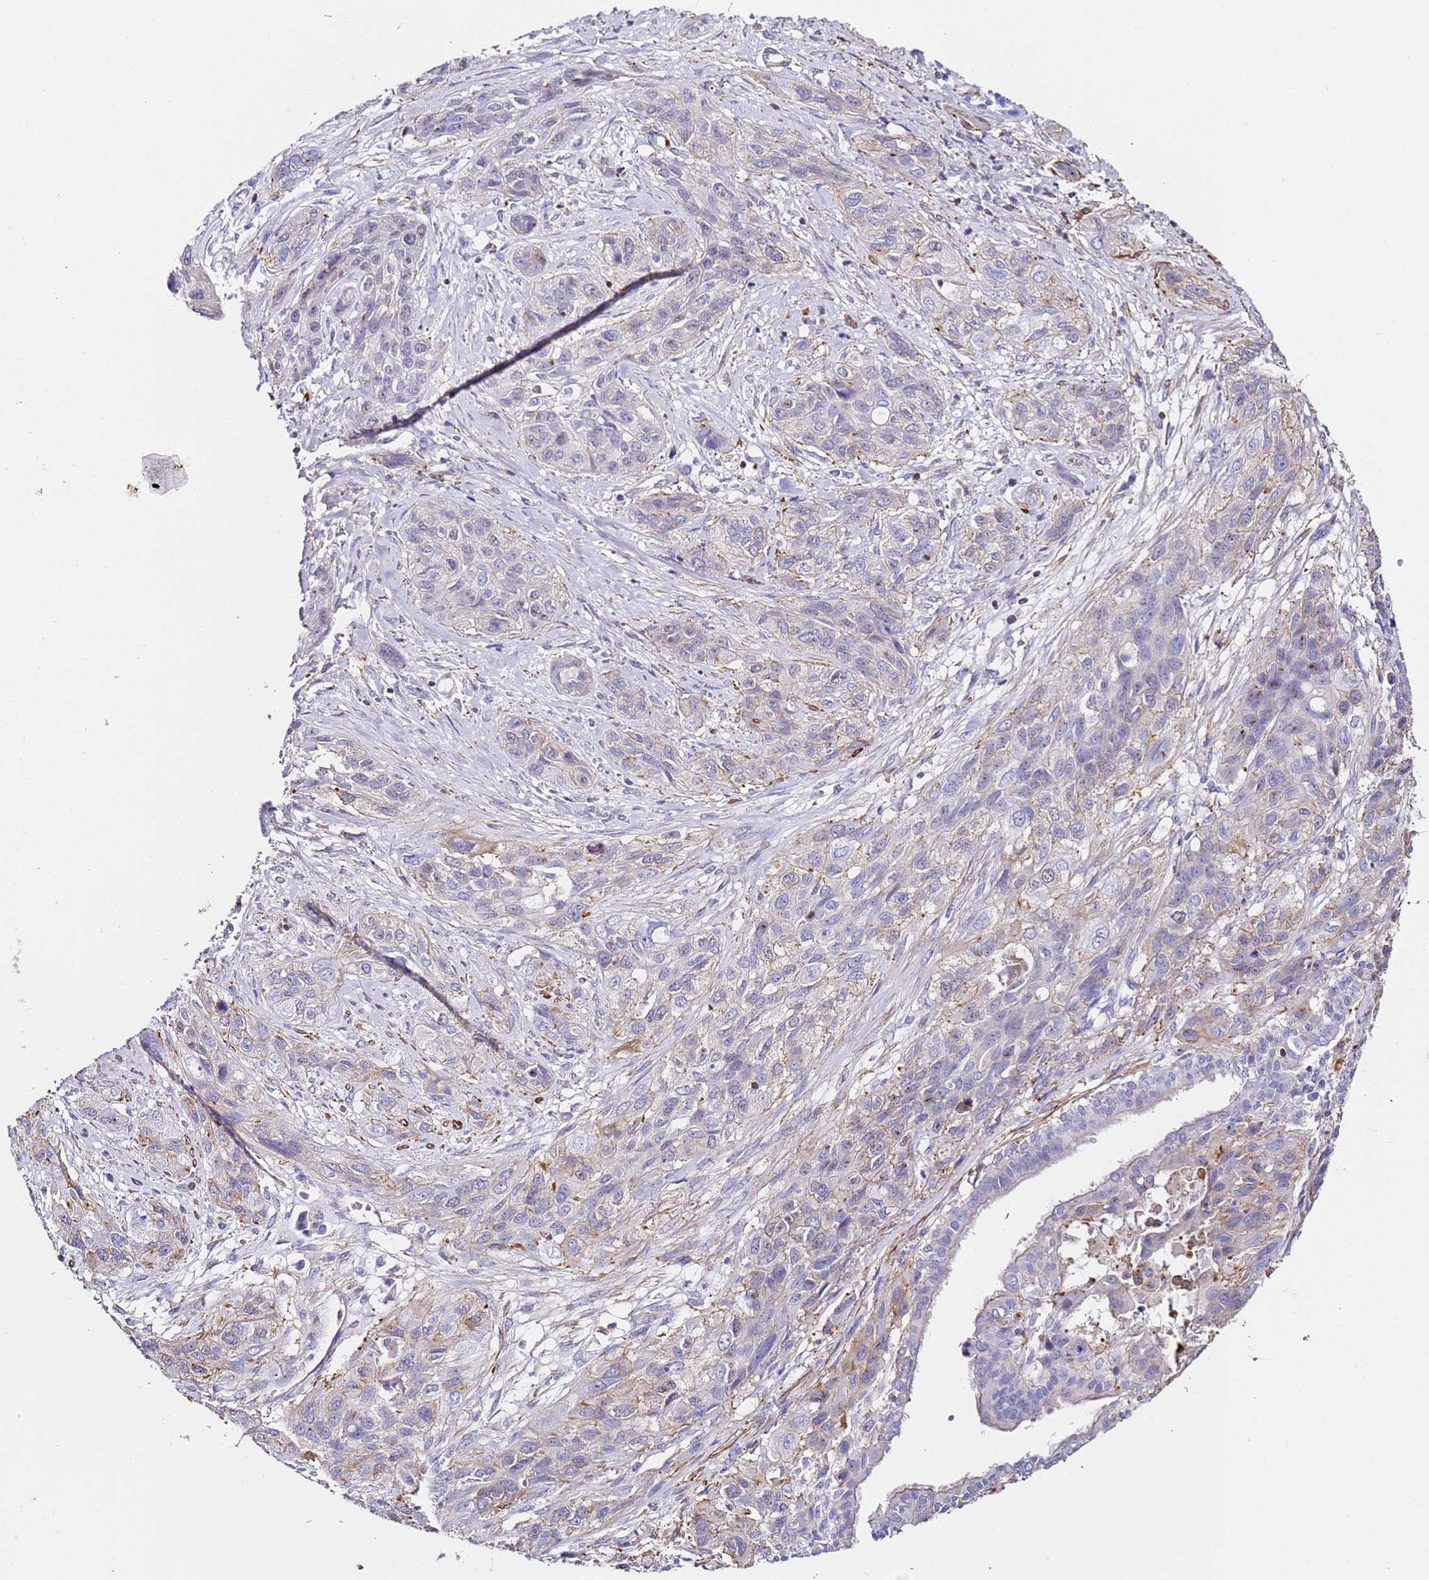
{"staining": {"intensity": "negative", "quantity": "none", "location": "none"}, "tissue": "lung cancer", "cell_type": "Tumor cells", "image_type": "cancer", "snomed": [{"axis": "morphology", "description": "Squamous cell carcinoma, NOS"}, {"axis": "topography", "description": "Lung"}], "caption": "Tumor cells show no significant positivity in squamous cell carcinoma (lung).", "gene": "ZNF671", "patient": {"sex": "female", "age": 70}}